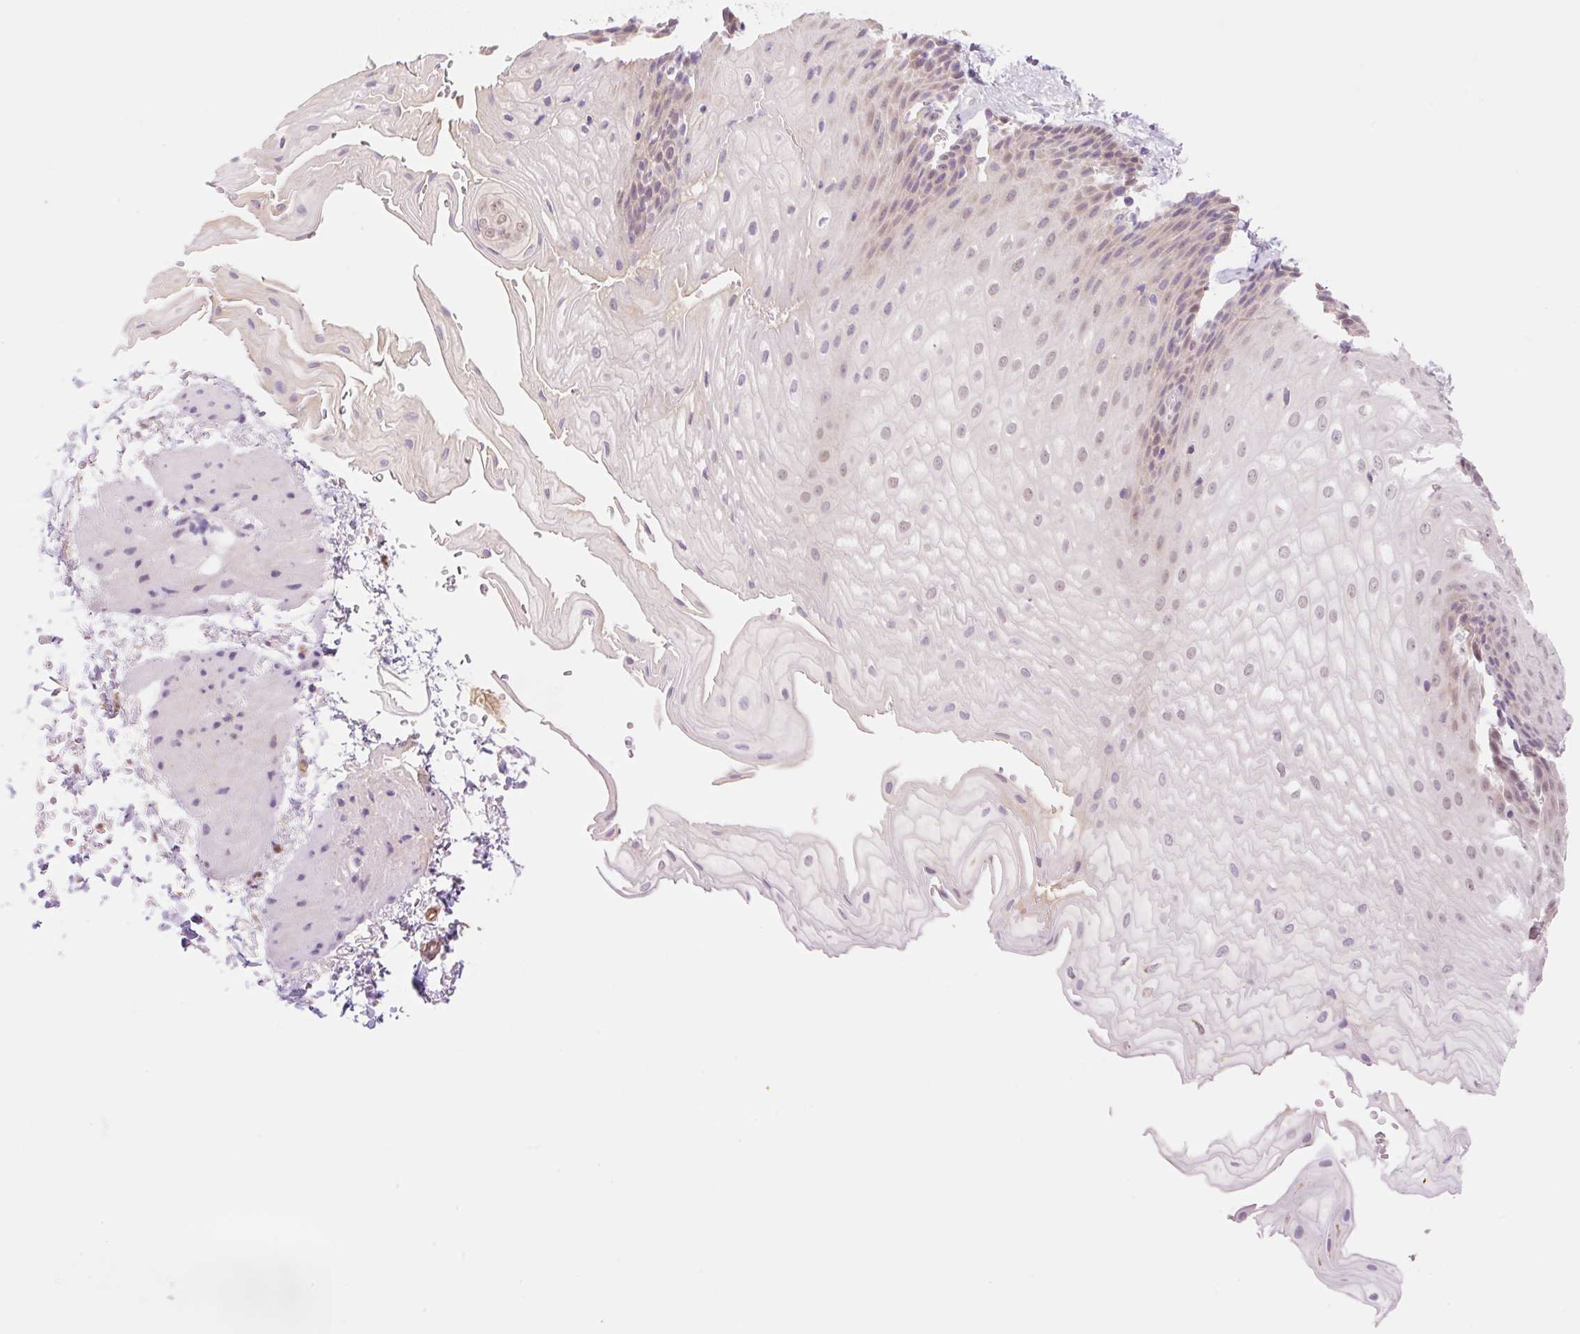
{"staining": {"intensity": "moderate", "quantity": "25%-75%", "location": "nuclear"}, "tissue": "esophagus", "cell_type": "Squamous epithelial cells", "image_type": "normal", "snomed": [{"axis": "morphology", "description": "Normal tissue, NOS"}, {"axis": "topography", "description": "Esophagus"}], "caption": "Moderate nuclear expression for a protein is appreciated in approximately 25%-75% of squamous epithelial cells of benign esophagus using immunohistochemistry.", "gene": "HEBP1", "patient": {"sex": "male", "age": 70}}